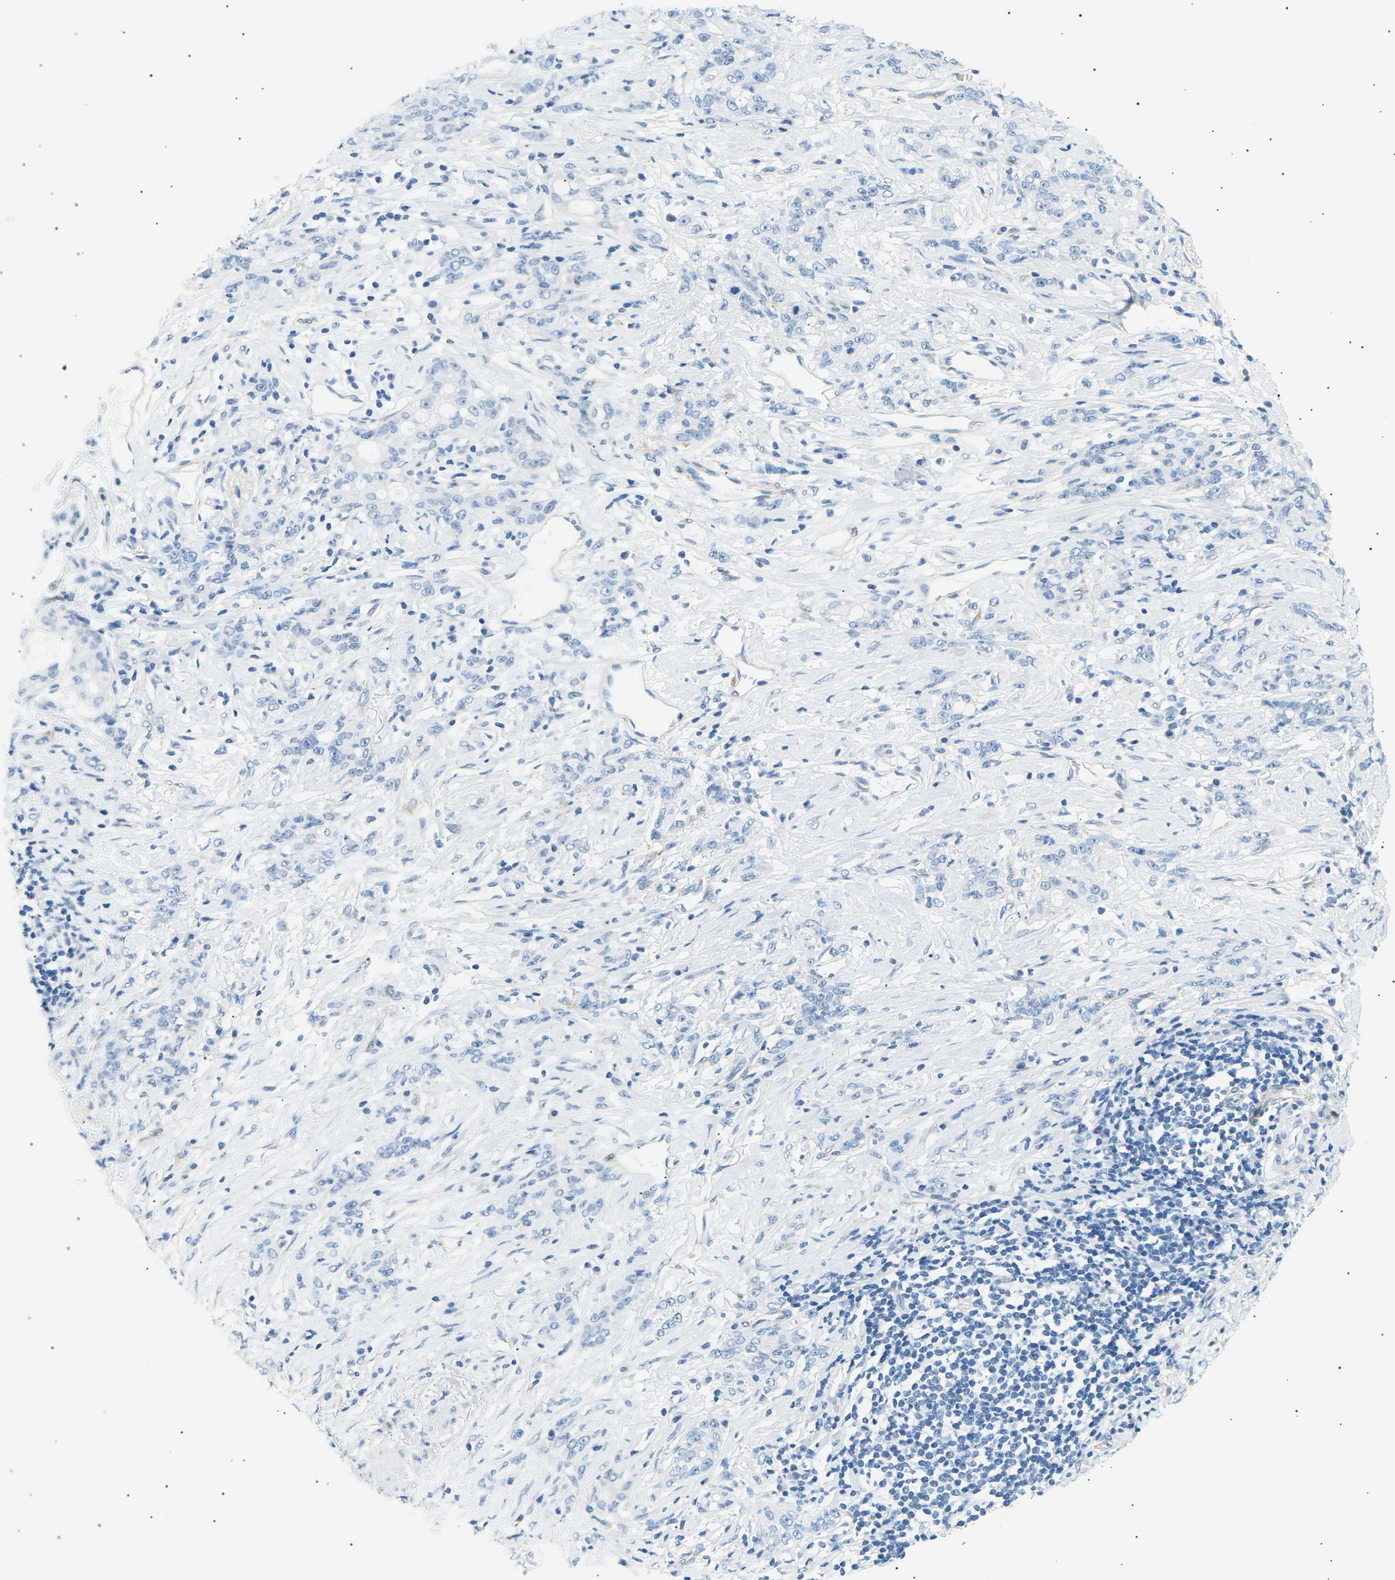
{"staining": {"intensity": "negative", "quantity": "none", "location": "none"}, "tissue": "stomach cancer", "cell_type": "Tumor cells", "image_type": "cancer", "snomed": [{"axis": "morphology", "description": "Adenocarcinoma, NOS"}, {"axis": "topography", "description": "Stomach, lower"}], "caption": "Protein analysis of stomach cancer reveals no significant positivity in tumor cells.", "gene": "SEPTIN5", "patient": {"sex": "male", "age": 88}}